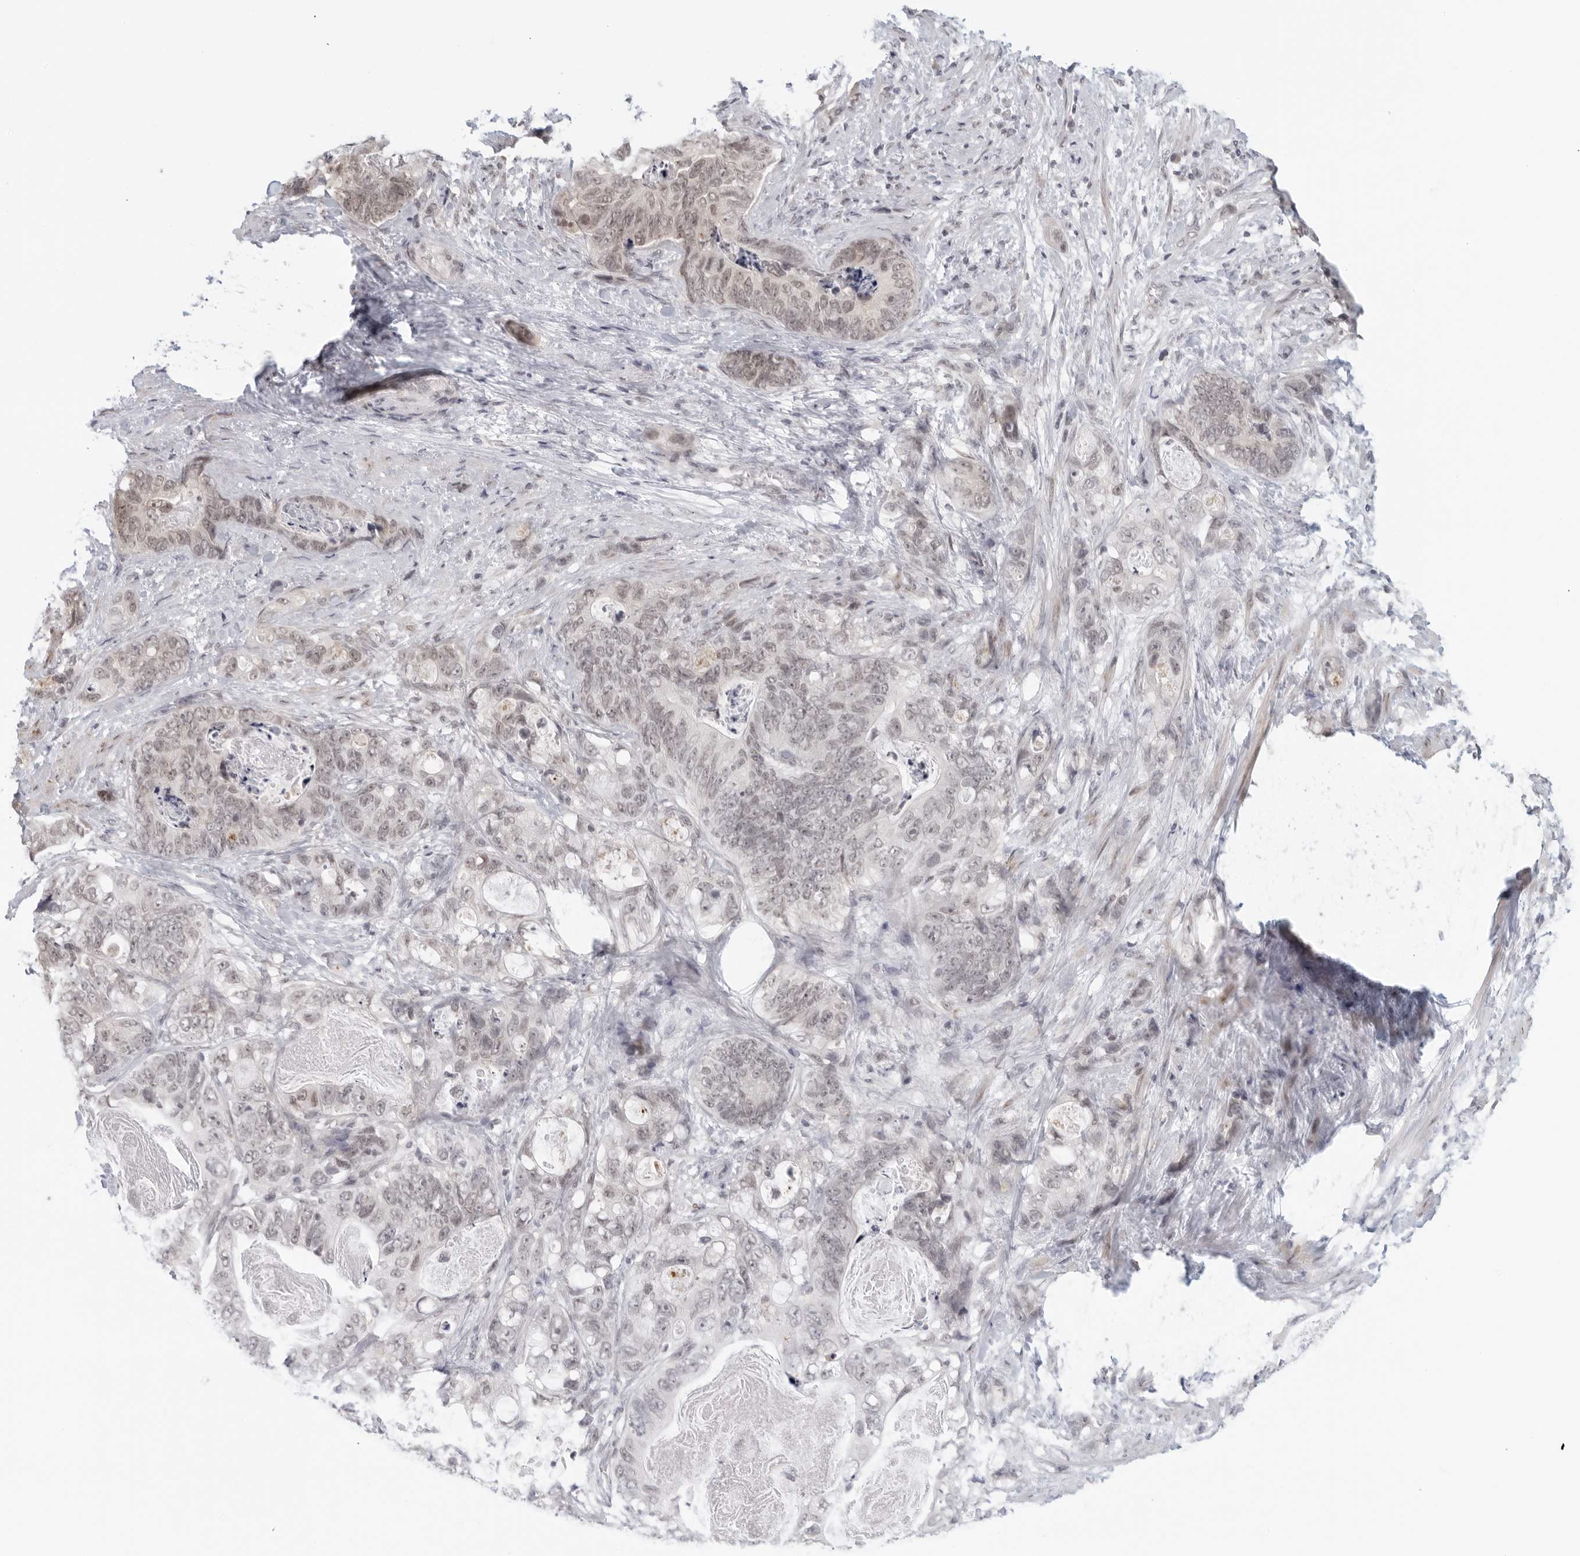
{"staining": {"intensity": "weak", "quantity": "<25%", "location": "nuclear"}, "tissue": "stomach cancer", "cell_type": "Tumor cells", "image_type": "cancer", "snomed": [{"axis": "morphology", "description": "Normal tissue, NOS"}, {"axis": "morphology", "description": "Adenocarcinoma, NOS"}, {"axis": "topography", "description": "Stomach"}], "caption": "The micrograph displays no staining of tumor cells in stomach cancer.", "gene": "RAB11FIP3", "patient": {"sex": "female", "age": 89}}